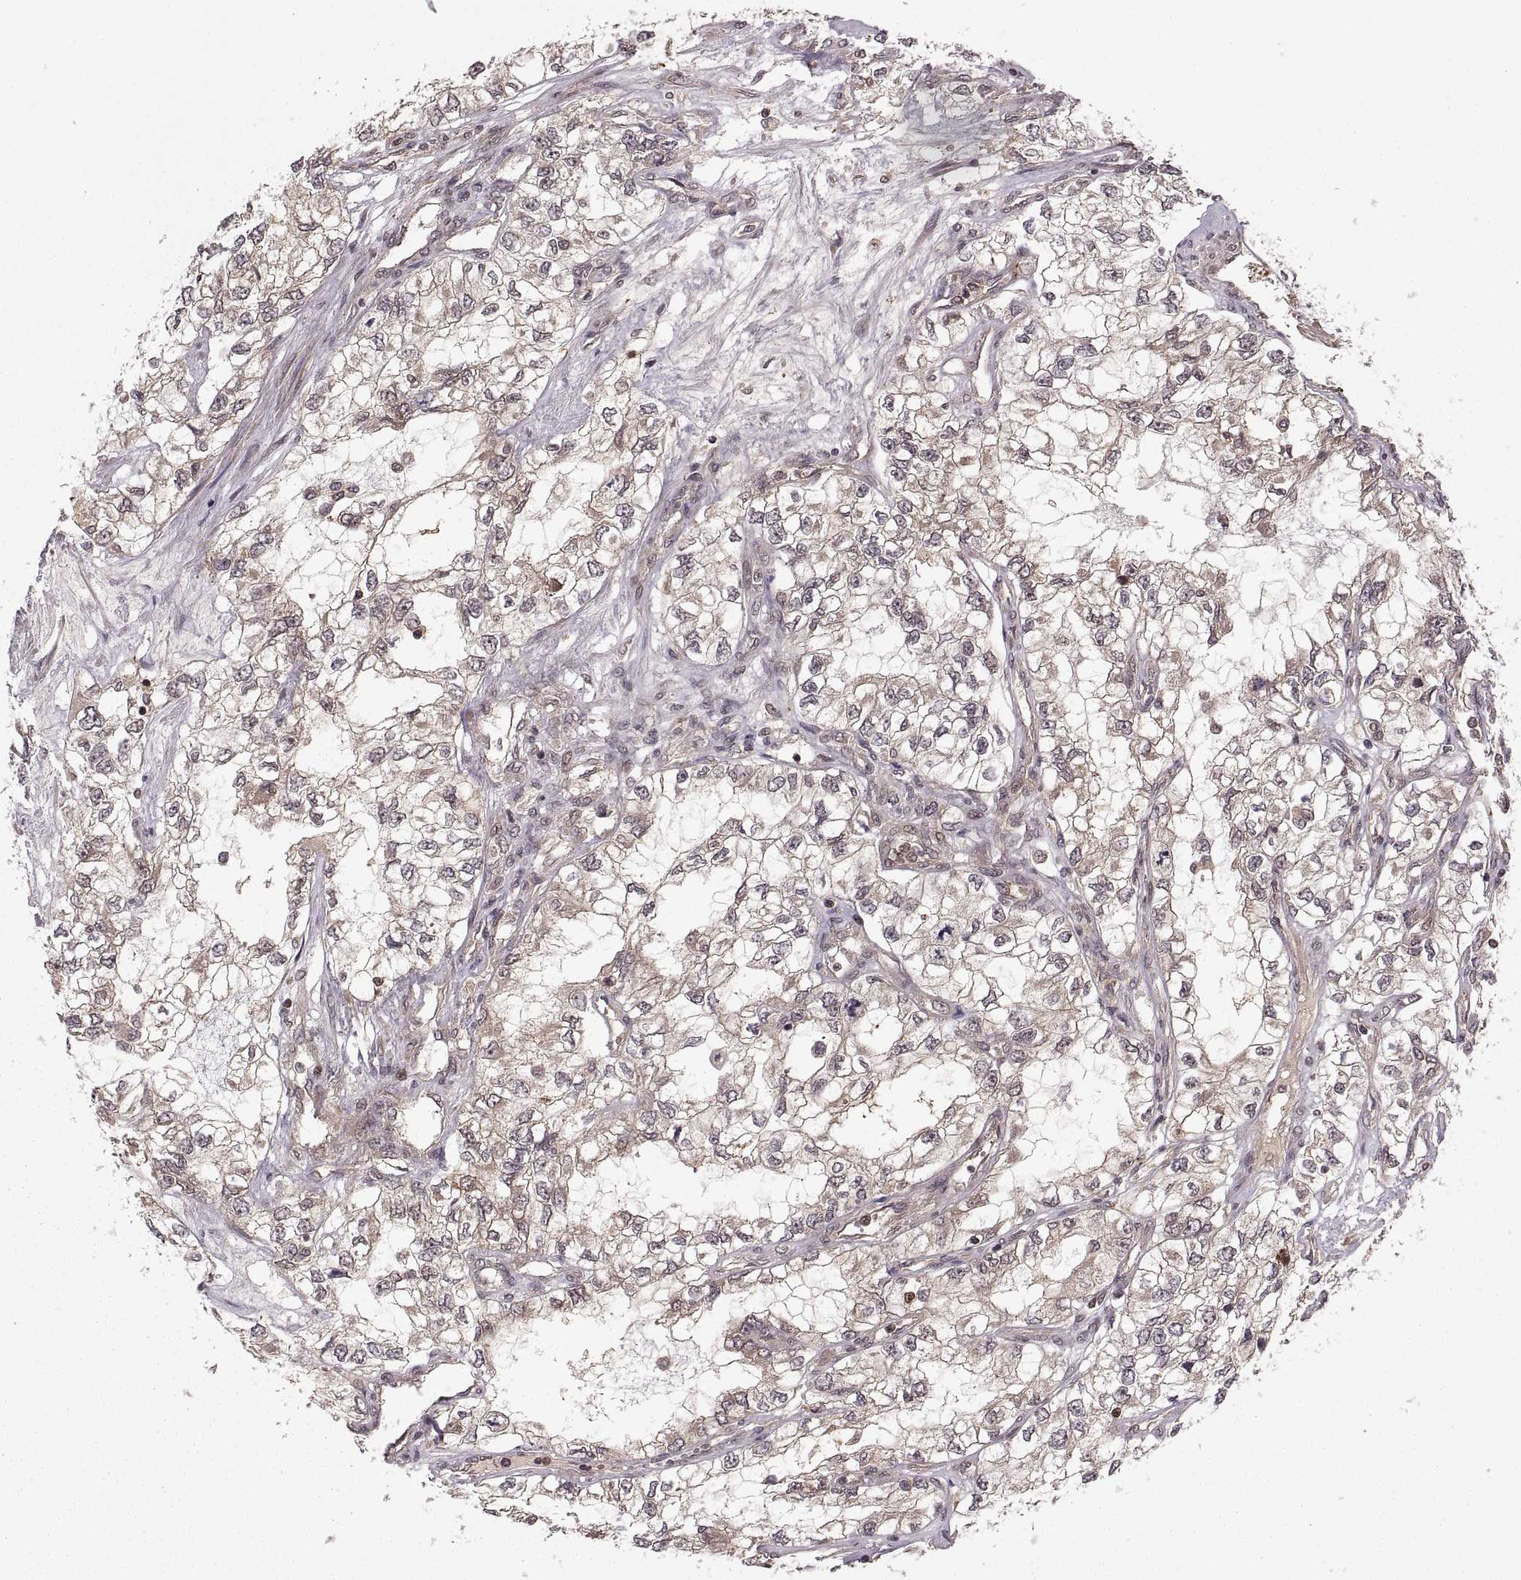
{"staining": {"intensity": "moderate", "quantity": ">75%", "location": "cytoplasmic/membranous"}, "tissue": "renal cancer", "cell_type": "Tumor cells", "image_type": "cancer", "snomed": [{"axis": "morphology", "description": "Adenocarcinoma, NOS"}, {"axis": "topography", "description": "Kidney"}], "caption": "This histopathology image shows renal cancer stained with immunohistochemistry to label a protein in brown. The cytoplasmic/membranous of tumor cells show moderate positivity for the protein. Nuclei are counter-stained blue.", "gene": "DEDD", "patient": {"sex": "female", "age": 59}}